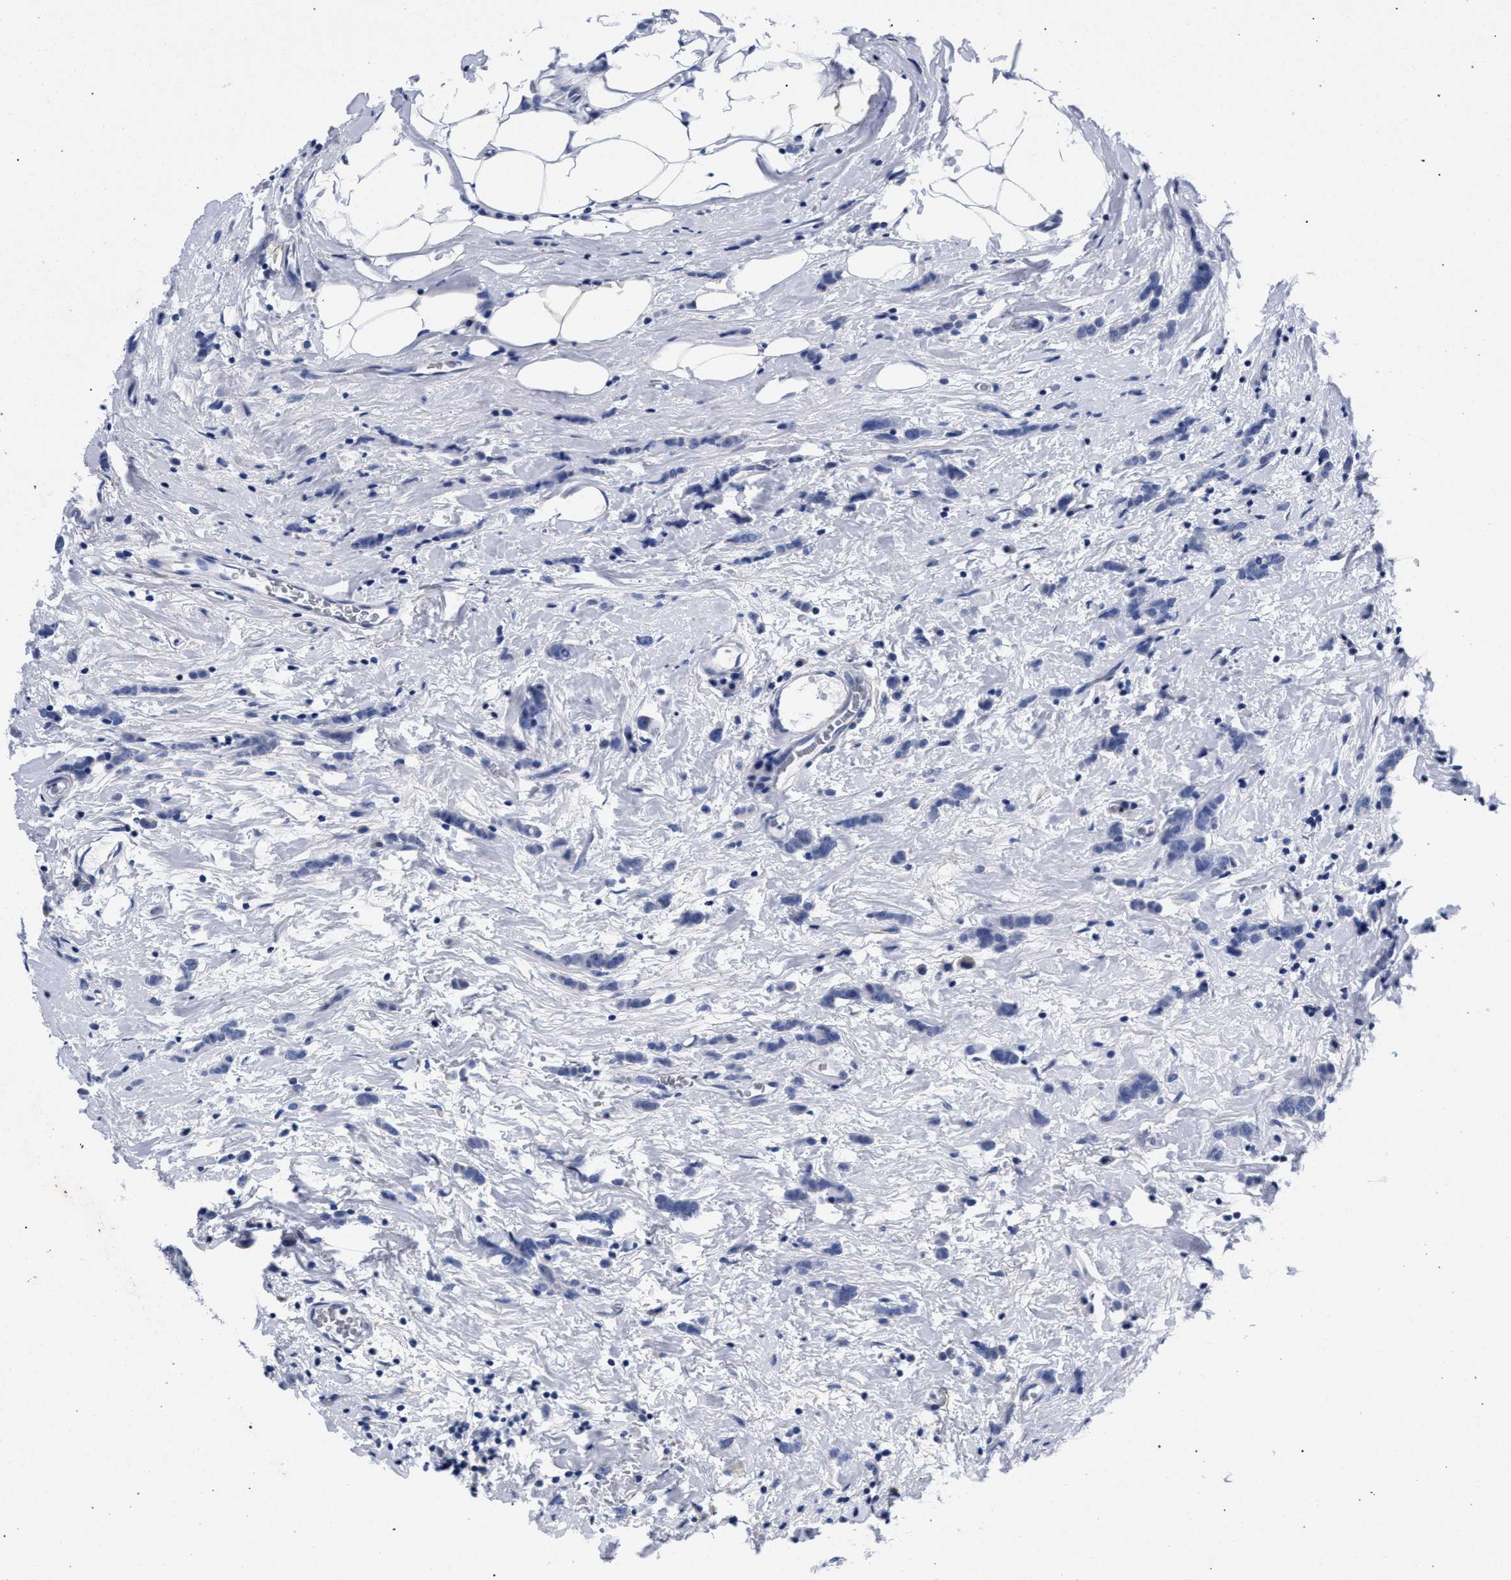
{"staining": {"intensity": "negative", "quantity": "none", "location": "none"}, "tissue": "breast cancer", "cell_type": "Tumor cells", "image_type": "cancer", "snomed": [{"axis": "morphology", "description": "Lobular carcinoma"}, {"axis": "topography", "description": "Breast"}], "caption": "The photomicrograph exhibits no significant expression in tumor cells of breast cancer (lobular carcinoma).", "gene": "AKAP4", "patient": {"sex": "female", "age": 60}}